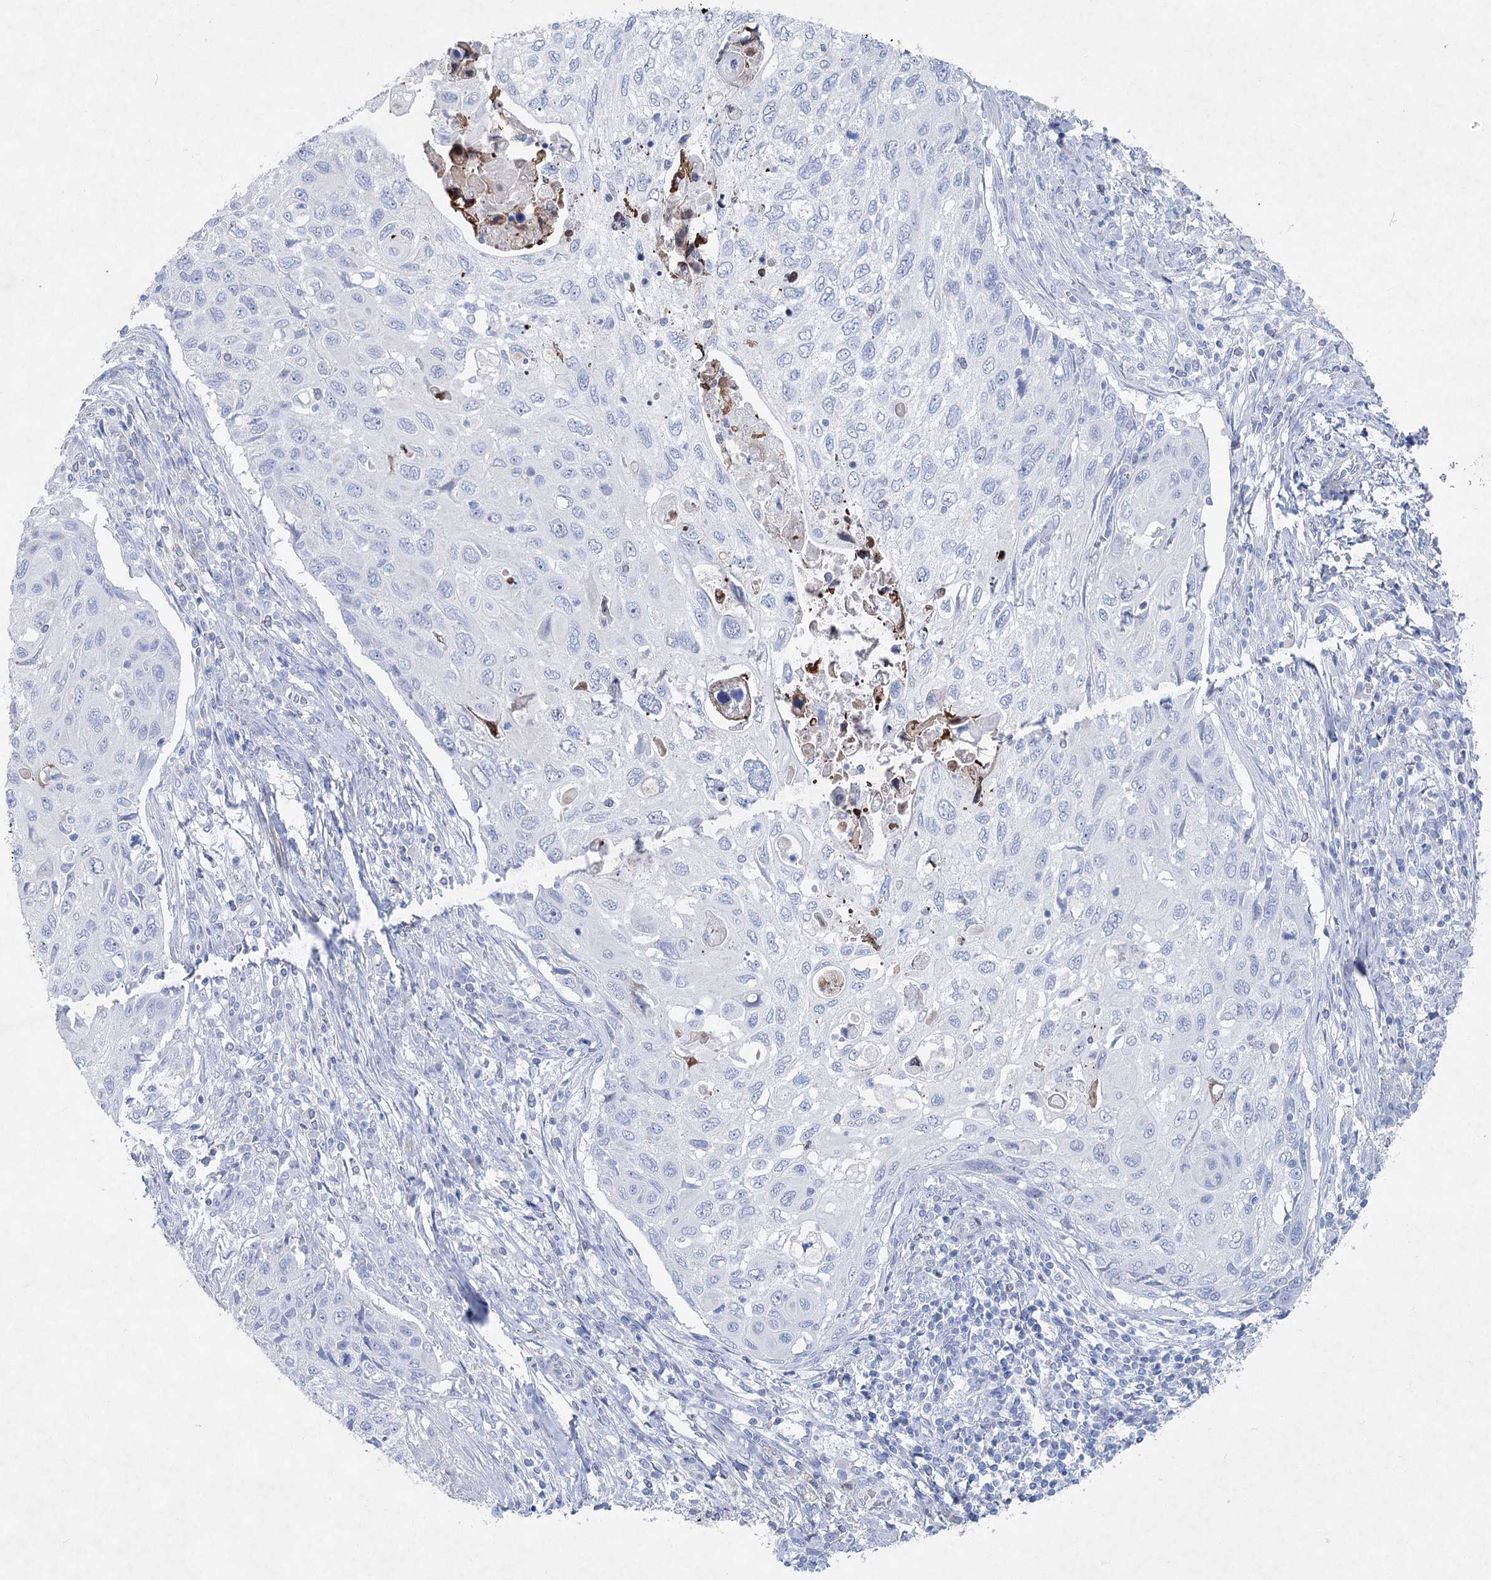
{"staining": {"intensity": "negative", "quantity": "none", "location": "none"}, "tissue": "cervical cancer", "cell_type": "Tumor cells", "image_type": "cancer", "snomed": [{"axis": "morphology", "description": "Squamous cell carcinoma, NOS"}, {"axis": "topography", "description": "Cervix"}], "caption": "A photomicrograph of human cervical cancer is negative for staining in tumor cells.", "gene": "WDR74", "patient": {"sex": "female", "age": 70}}